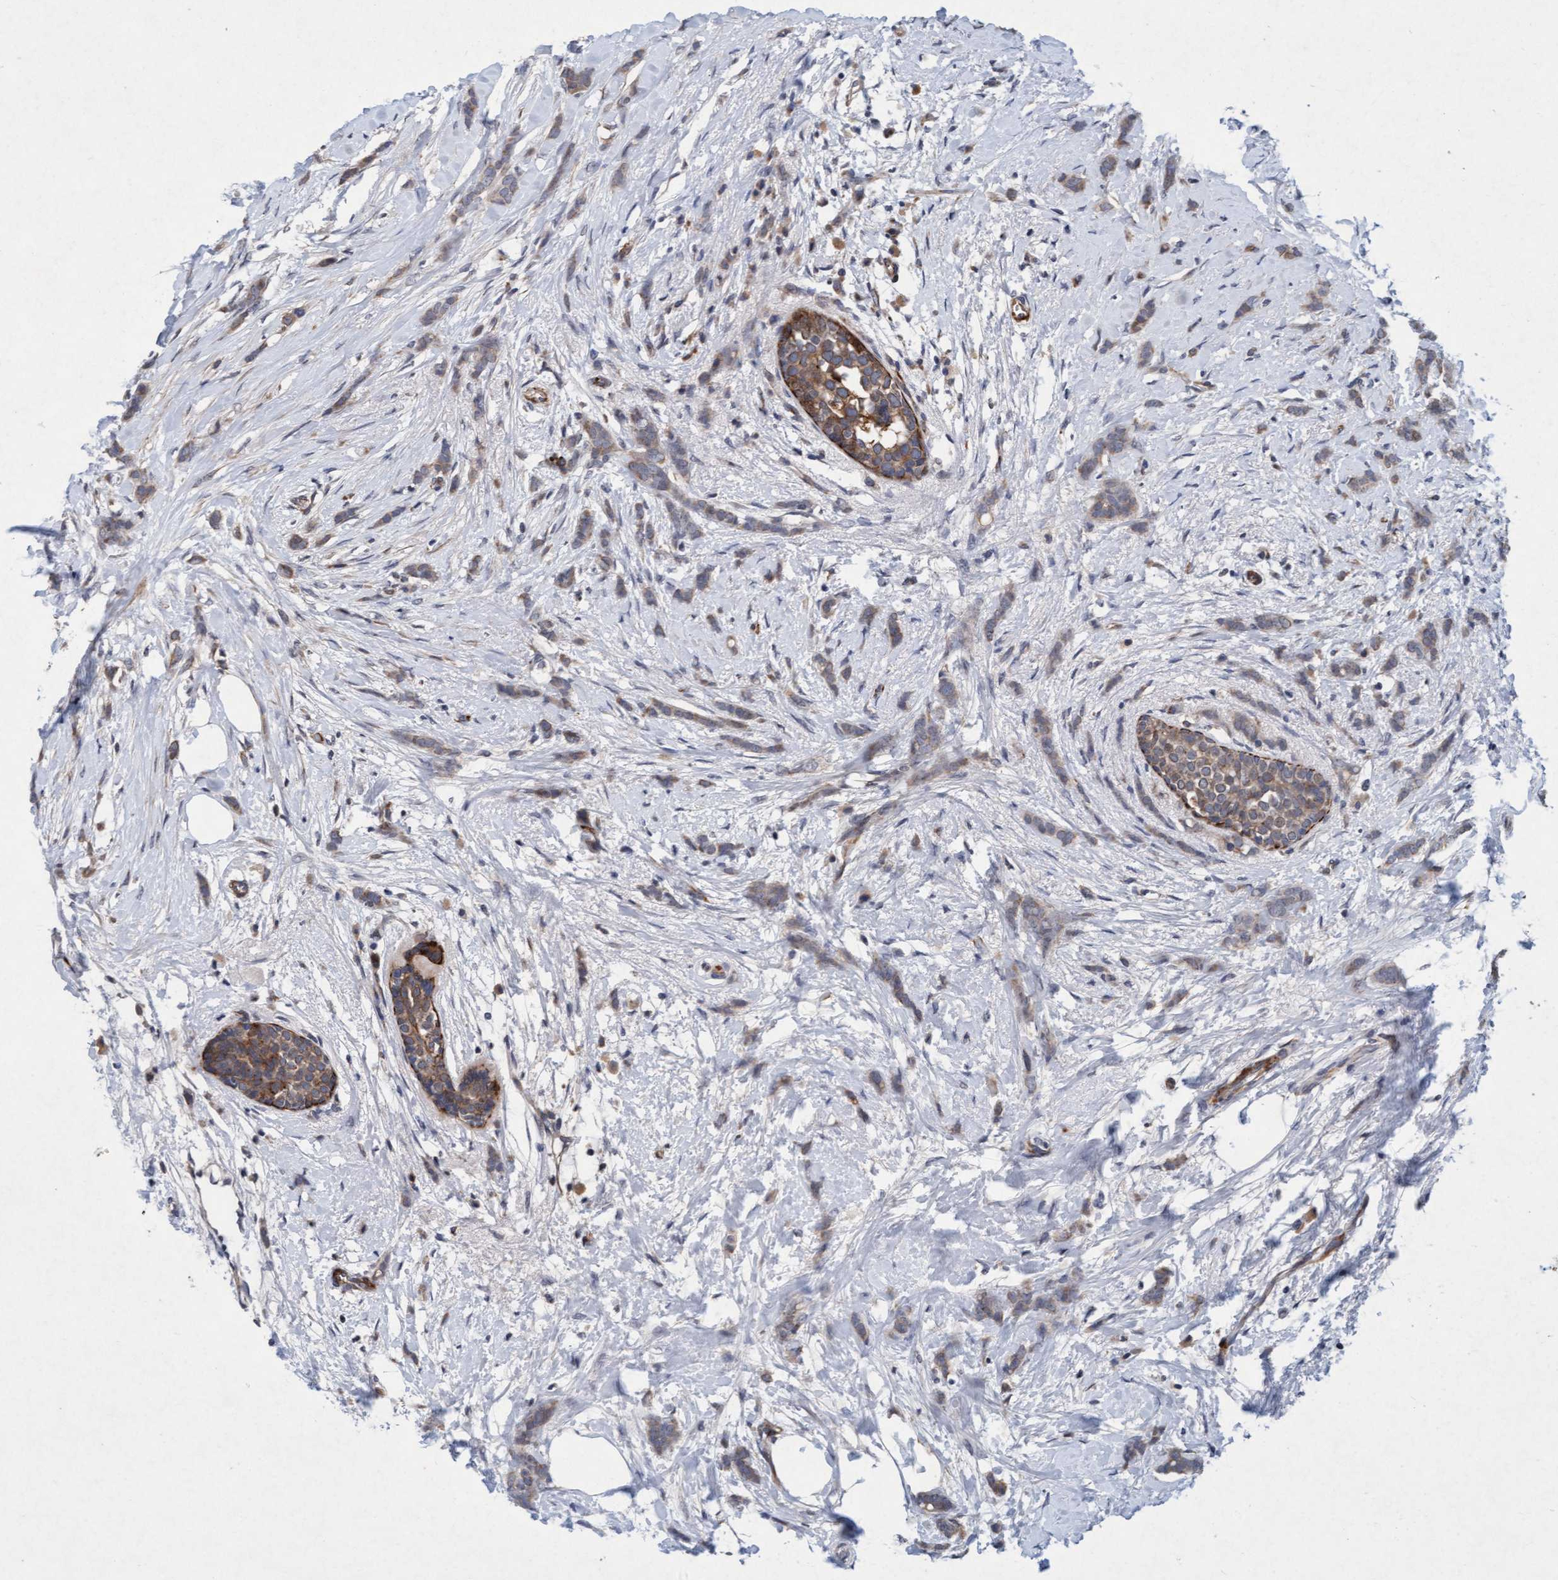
{"staining": {"intensity": "weak", "quantity": ">75%", "location": "cytoplasmic/membranous"}, "tissue": "breast cancer", "cell_type": "Tumor cells", "image_type": "cancer", "snomed": [{"axis": "morphology", "description": "Lobular carcinoma, in situ"}, {"axis": "morphology", "description": "Lobular carcinoma"}, {"axis": "topography", "description": "Breast"}], "caption": "Protein expression analysis of breast lobular carcinoma in situ reveals weak cytoplasmic/membranous expression in approximately >75% of tumor cells.", "gene": "TMEM70", "patient": {"sex": "female", "age": 41}}